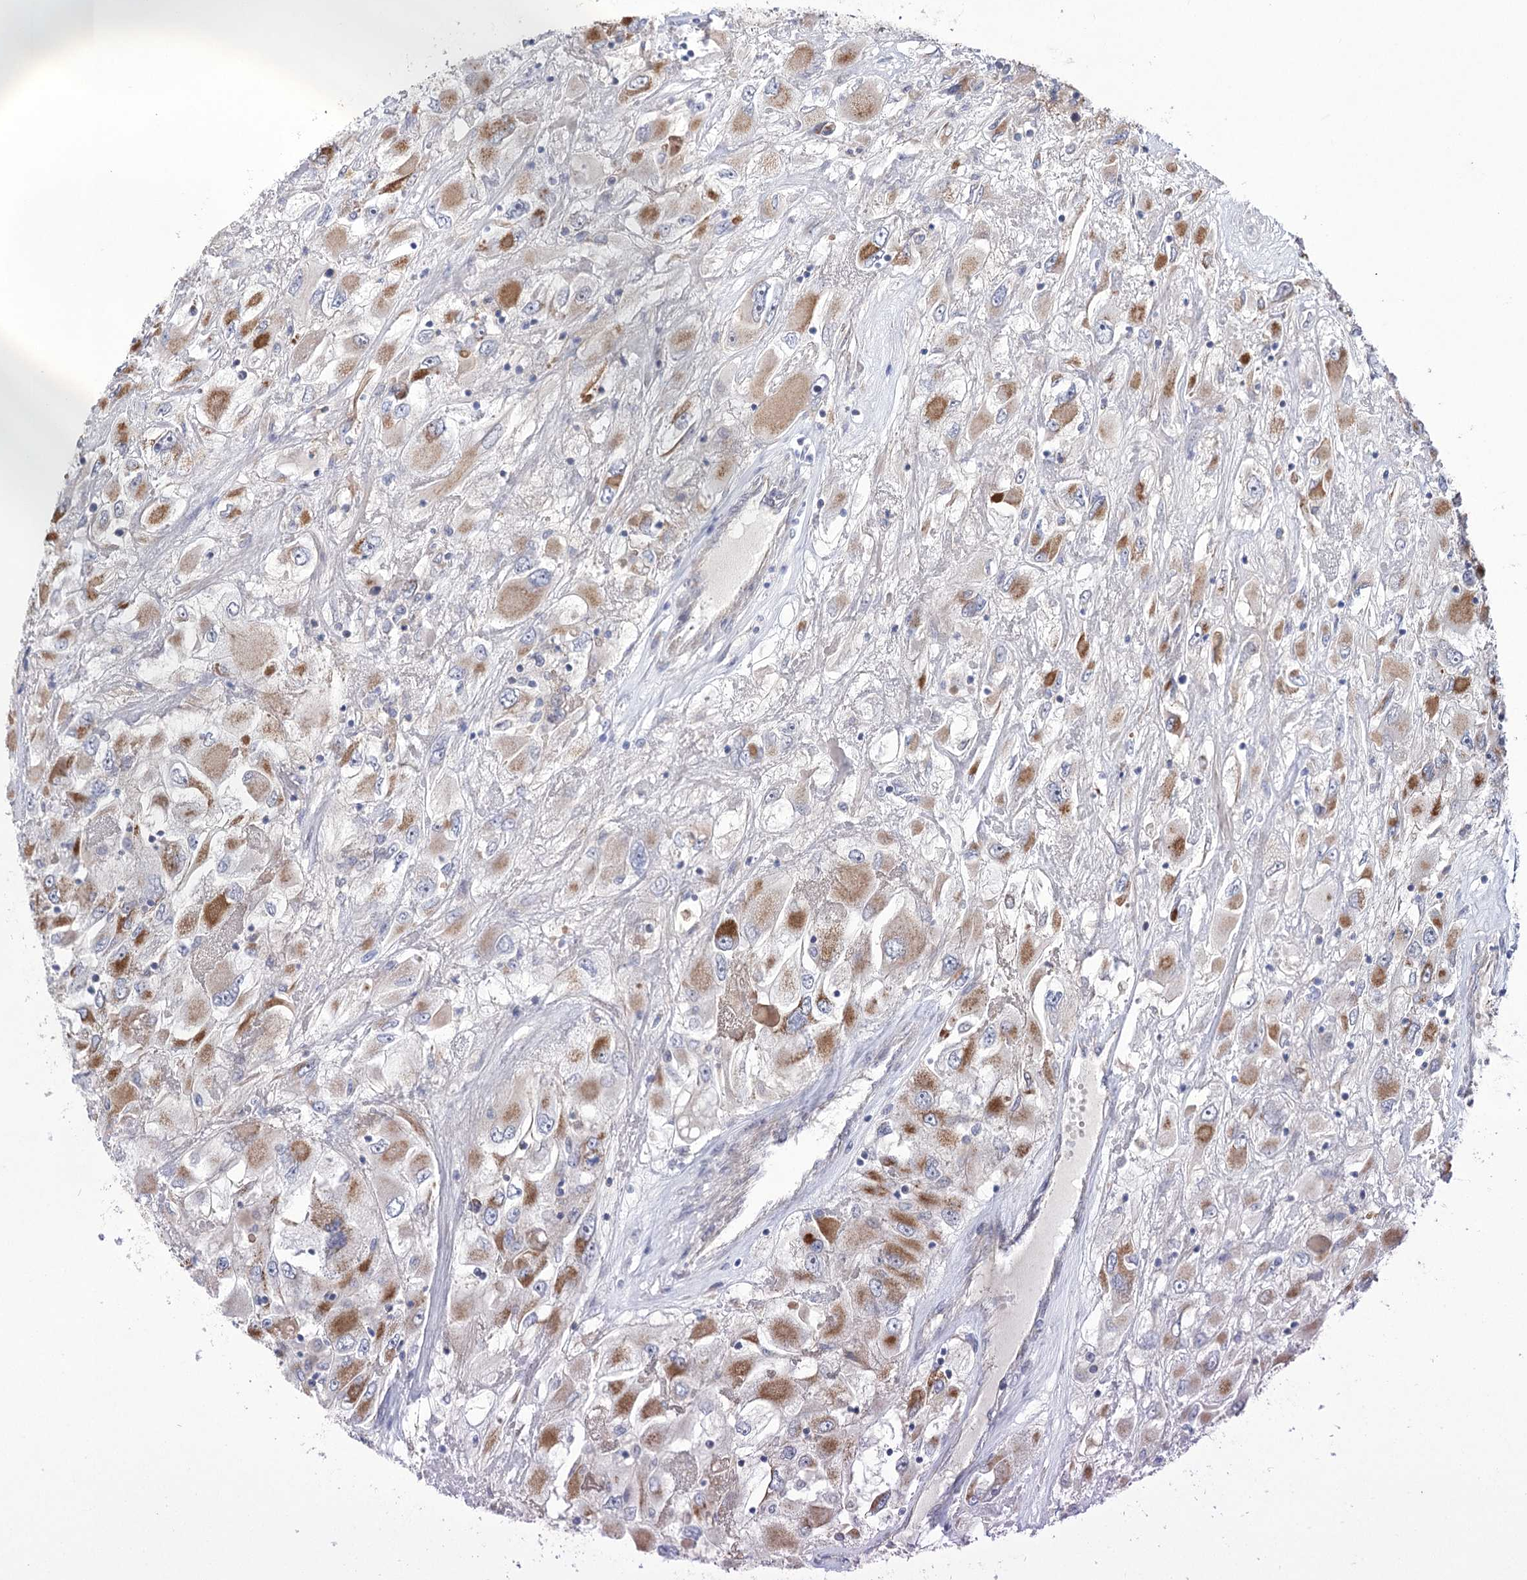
{"staining": {"intensity": "moderate", "quantity": ">75%", "location": "cytoplasmic/membranous"}, "tissue": "renal cancer", "cell_type": "Tumor cells", "image_type": "cancer", "snomed": [{"axis": "morphology", "description": "Adenocarcinoma, NOS"}, {"axis": "topography", "description": "Kidney"}], "caption": "Adenocarcinoma (renal) stained with immunohistochemistry shows moderate cytoplasmic/membranous expression in approximately >75% of tumor cells.", "gene": "ECHDC3", "patient": {"sex": "female", "age": 52}}